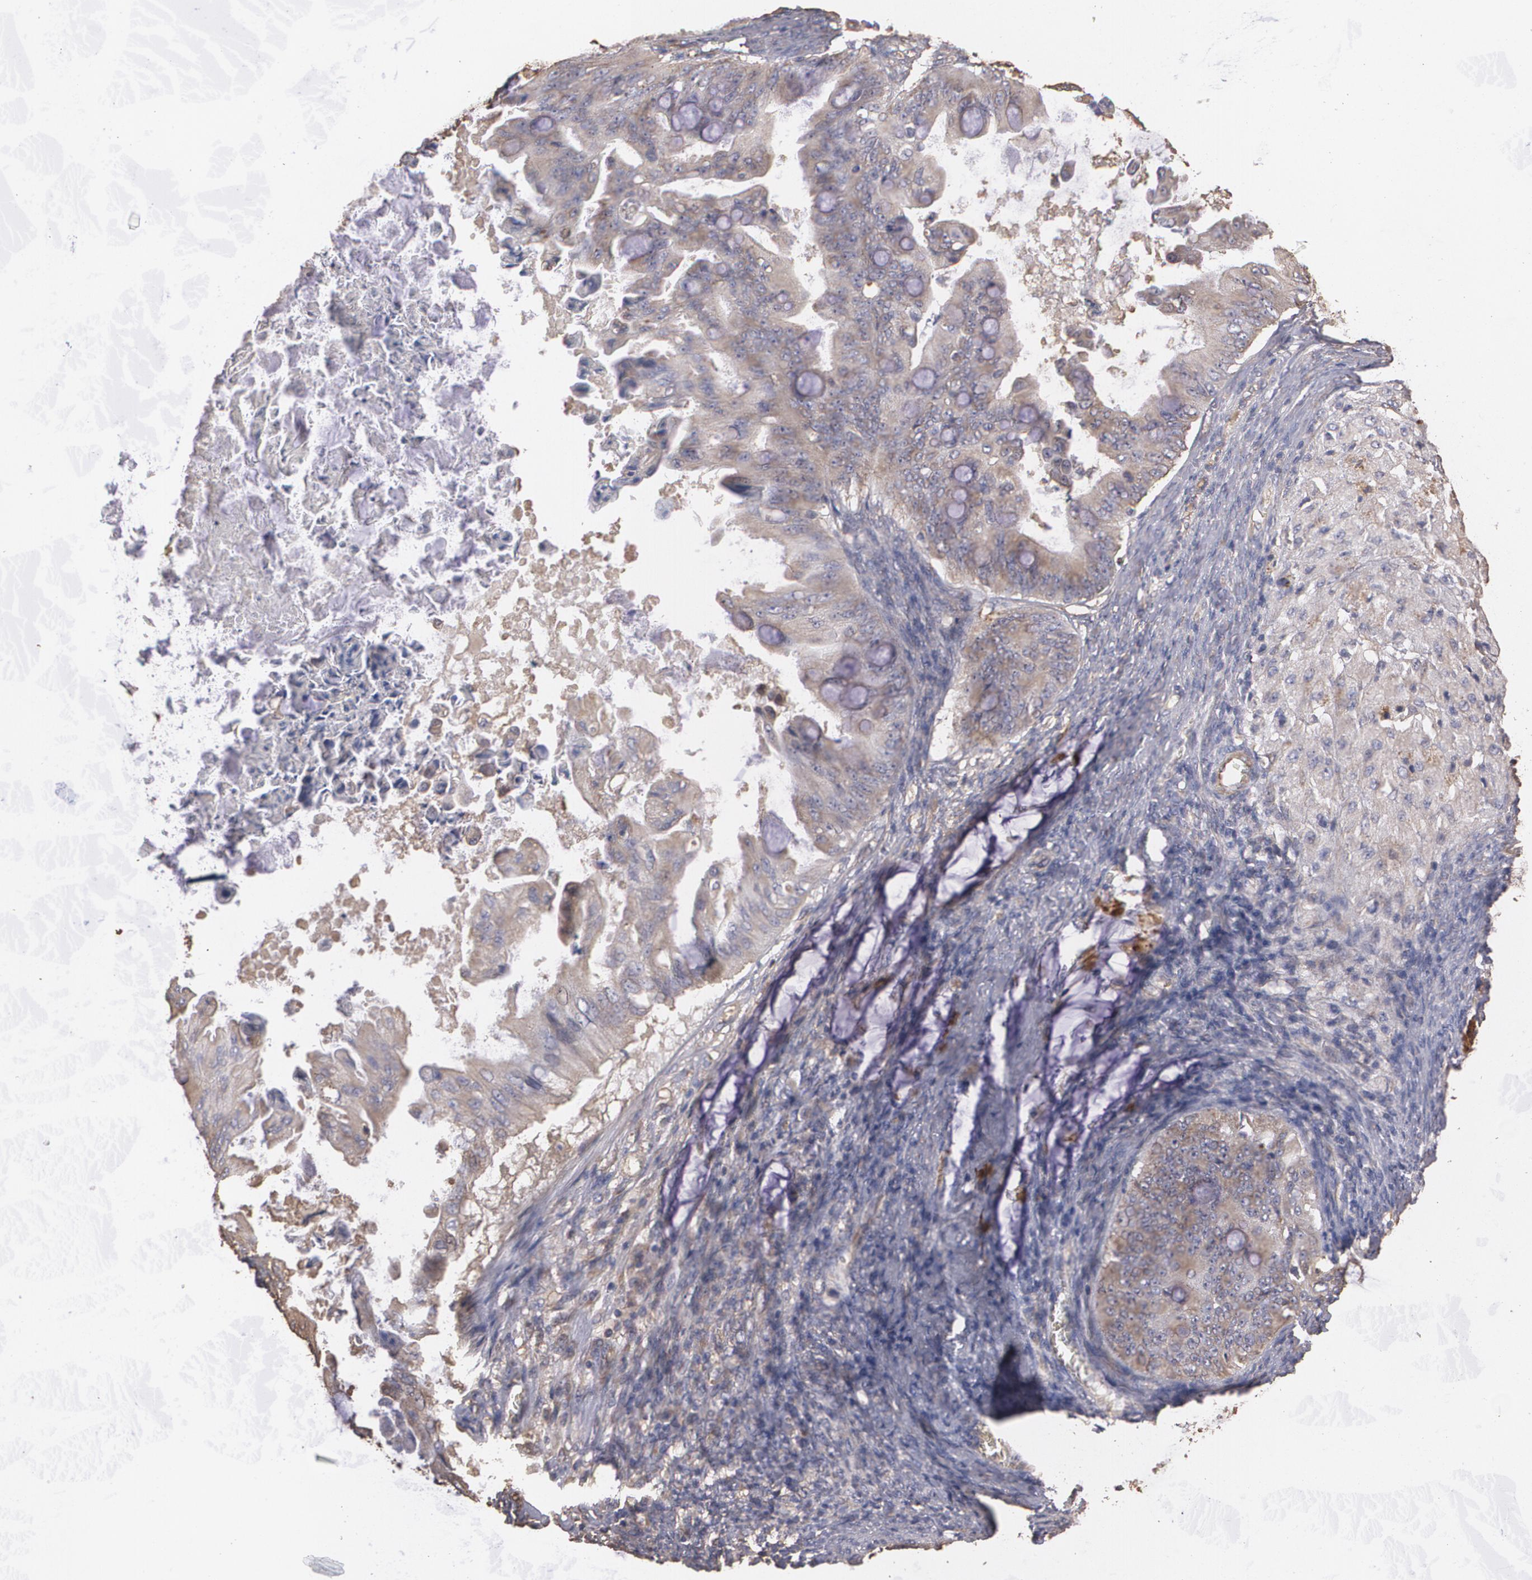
{"staining": {"intensity": "weak", "quantity": ">75%", "location": "cytoplasmic/membranous"}, "tissue": "ovarian cancer", "cell_type": "Tumor cells", "image_type": "cancer", "snomed": [{"axis": "morphology", "description": "Cystadenocarcinoma, mucinous, NOS"}, {"axis": "topography", "description": "Ovary"}], "caption": "Mucinous cystadenocarcinoma (ovarian) was stained to show a protein in brown. There is low levels of weak cytoplasmic/membranous positivity in approximately >75% of tumor cells.", "gene": "PON1", "patient": {"sex": "female", "age": 37}}